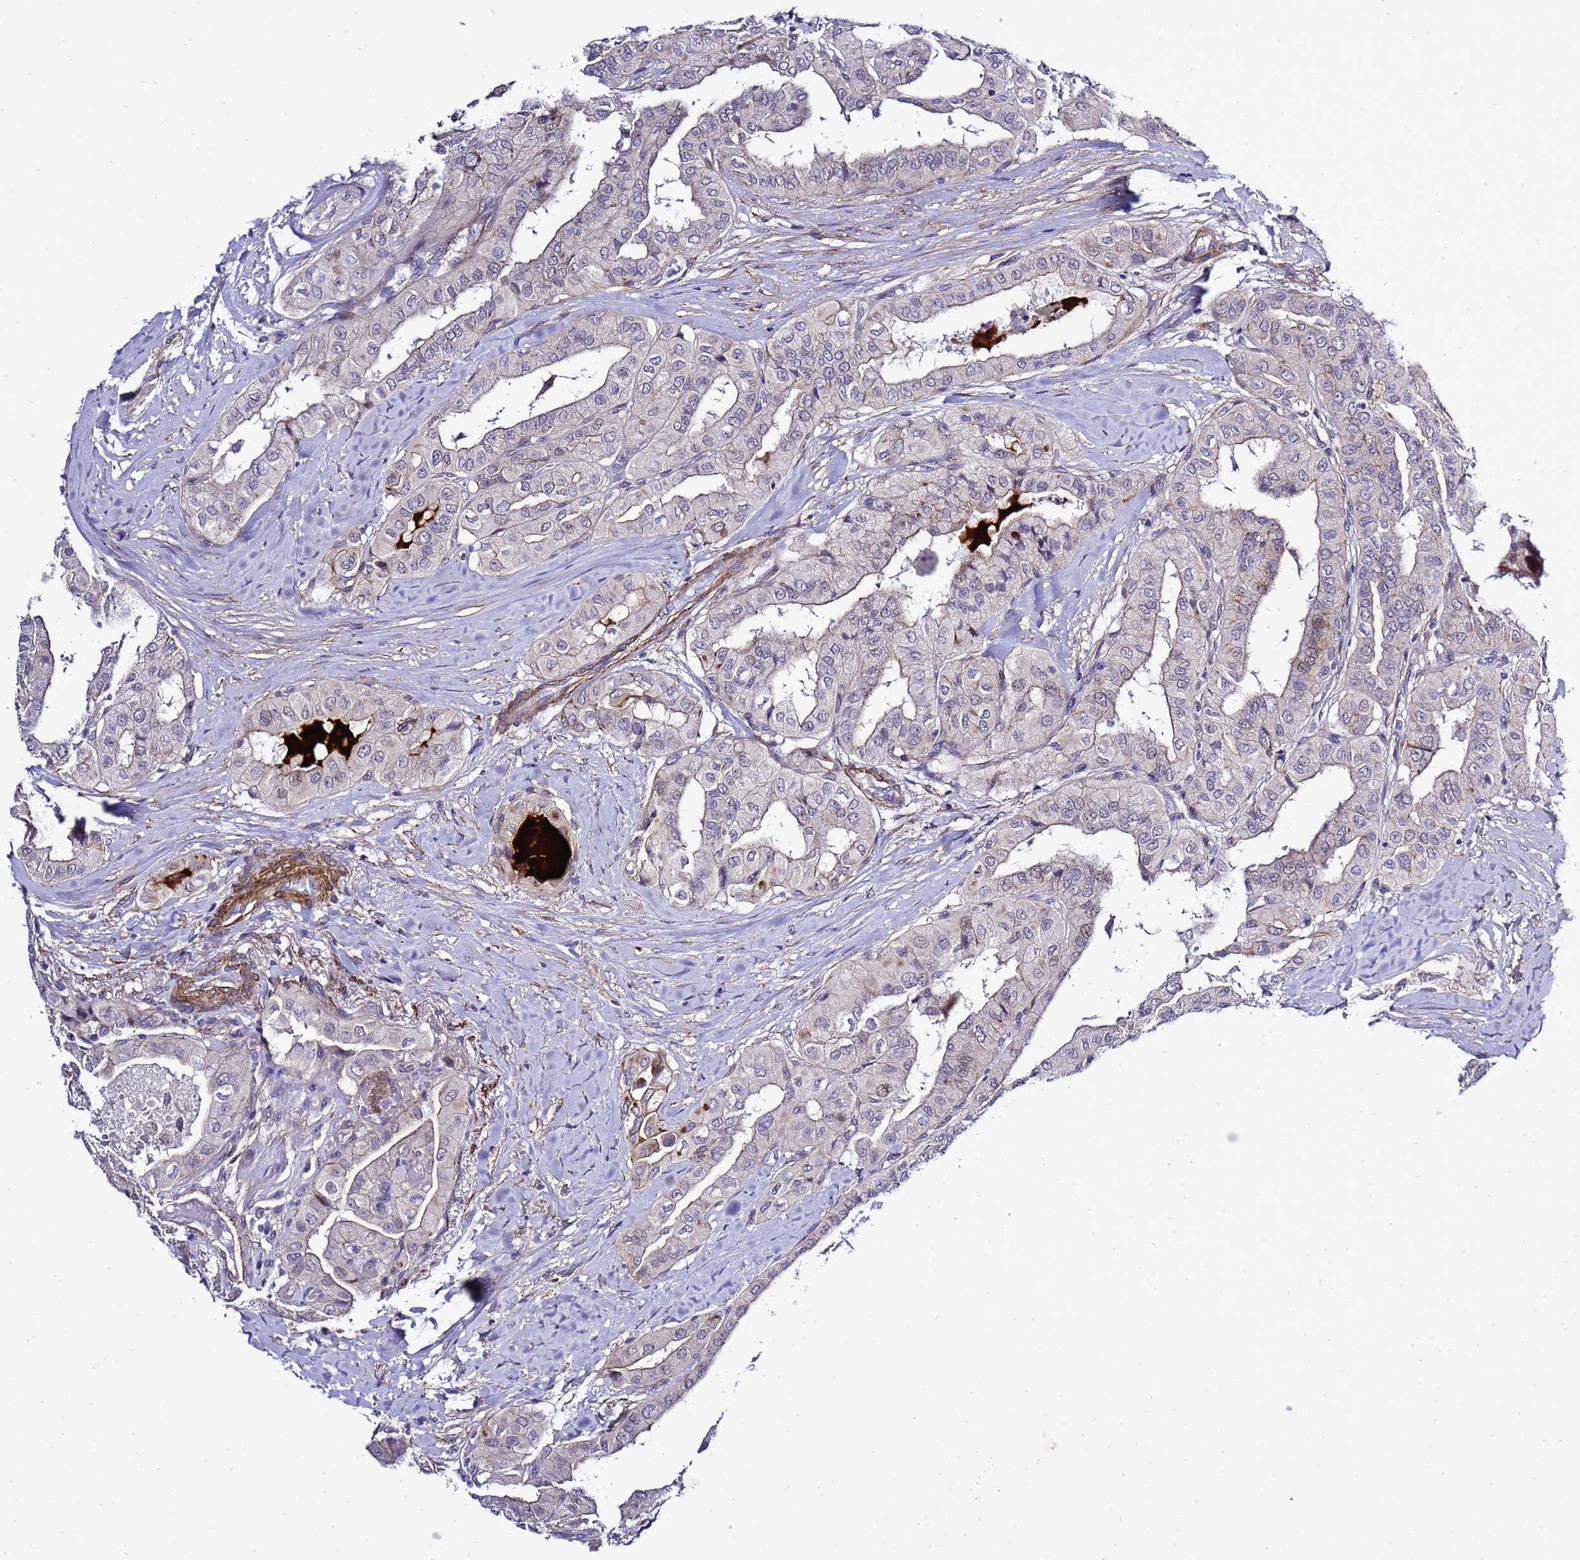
{"staining": {"intensity": "weak", "quantity": "<25%", "location": "cytoplasmic/membranous"}, "tissue": "thyroid cancer", "cell_type": "Tumor cells", "image_type": "cancer", "snomed": [{"axis": "morphology", "description": "Papillary adenocarcinoma, NOS"}, {"axis": "topography", "description": "Thyroid gland"}], "caption": "A histopathology image of human thyroid cancer (papillary adenocarcinoma) is negative for staining in tumor cells.", "gene": "GZF1", "patient": {"sex": "female", "age": 59}}